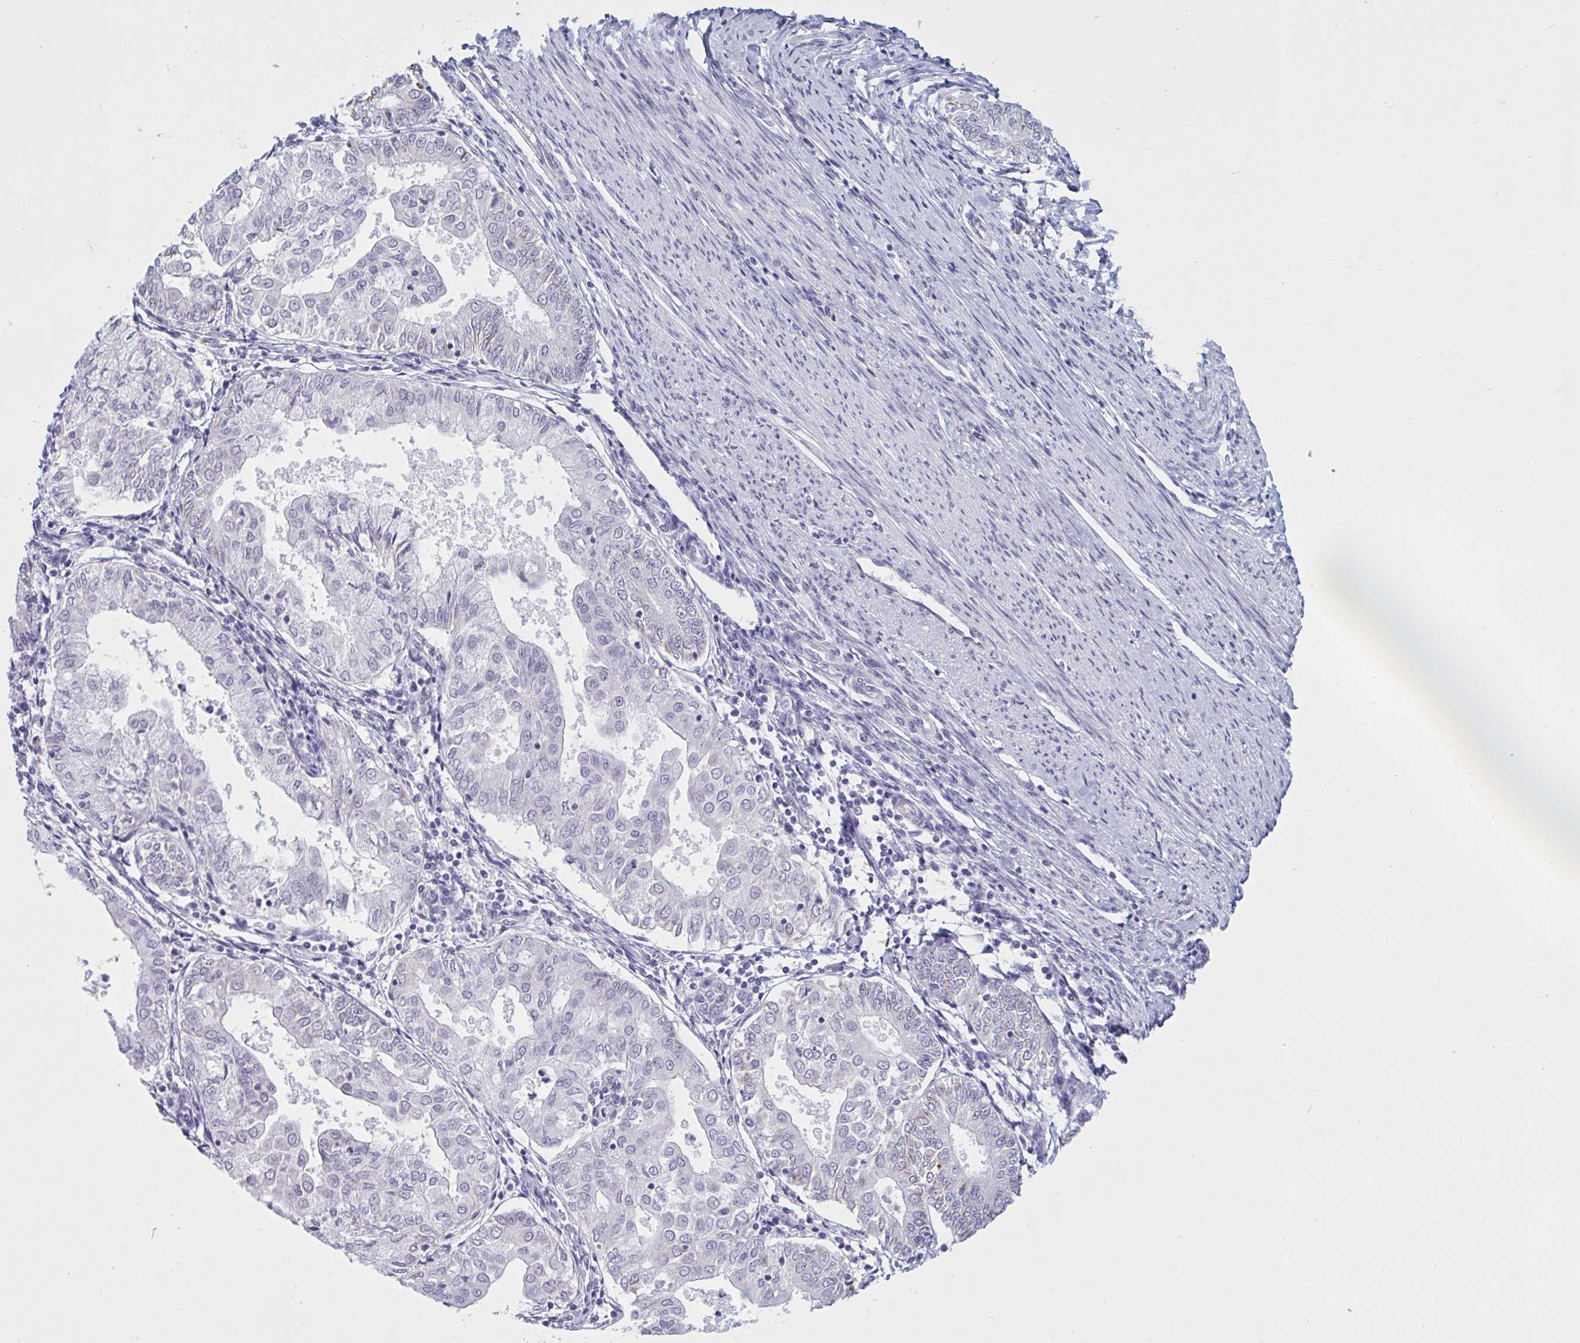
{"staining": {"intensity": "negative", "quantity": "none", "location": "none"}, "tissue": "endometrial cancer", "cell_type": "Tumor cells", "image_type": "cancer", "snomed": [{"axis": "morphology", "description": "Adenocarcinoma, NOS"}, {"axis": "topography", "description": "Endometrium"}], "caption": "The image displays no staining of tumor cells in endometrial cancer (adenocarcinoma).", "gene": "OR1L3", "patient": {"sex": "female", "age": 68}}